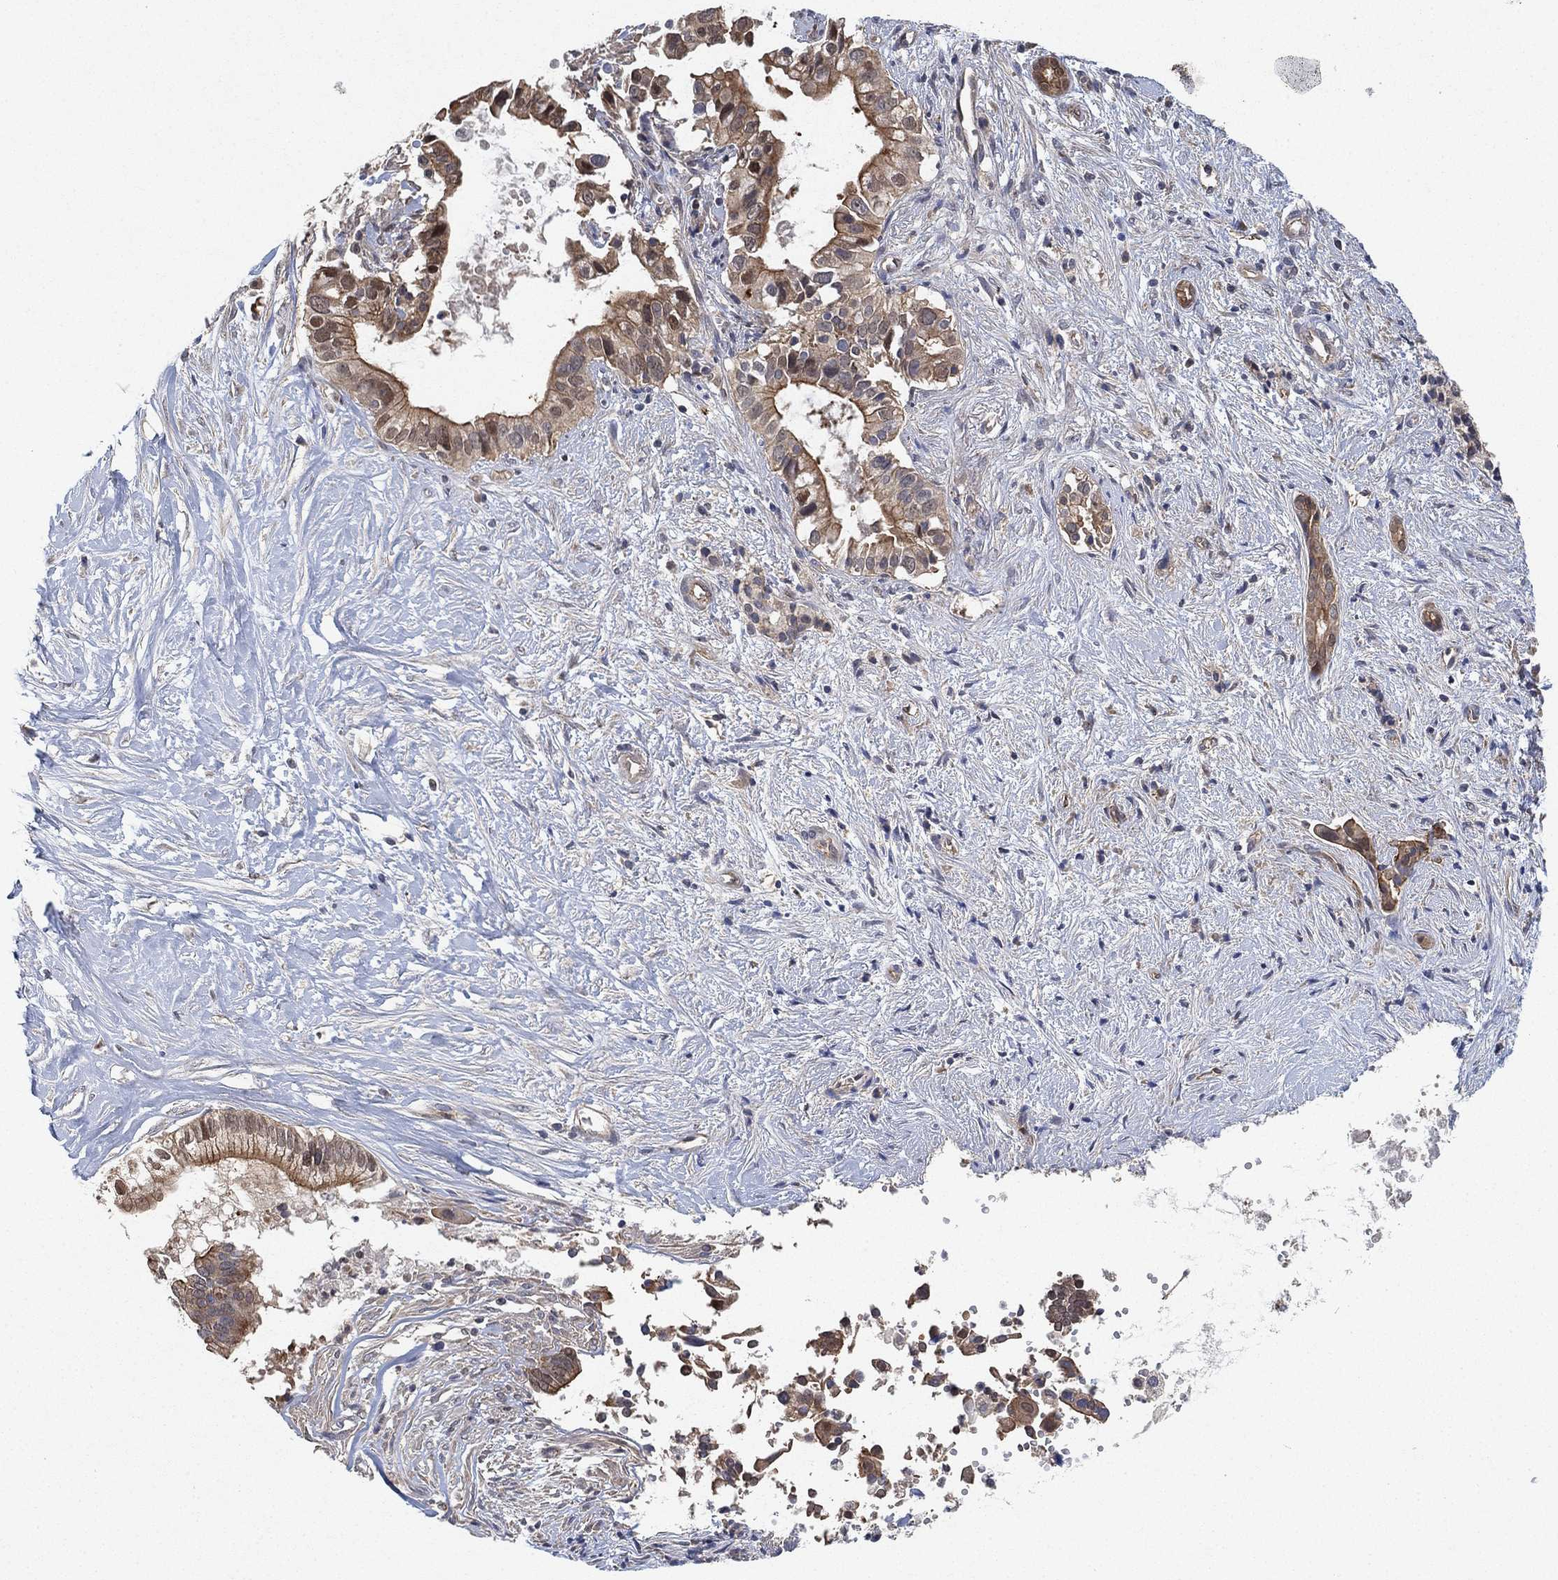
{"staining": {"intensity": "strong", "quantity": "<25%", "location": "cytoplasmic/membranous"}, "tissue": "pancreatic cancer", "cell_type": "Tumor cells", "image_type": "cancer", "snomed": [{"axis": "morphology", "description": "Adenocarcinoma, NOS"}, {"axis": "topography", "description": "Pancreas"}], "caption": "A photomicrograph showing strong cytoplasmic/membranous positivity in approximately <25% of tumor cells in pancreatic cancer (adenocarcinoma), as visualized by brown immunohistochemical staining.", "gene": "MCUR1", "patient": {"sex": "male", "age": 61}}